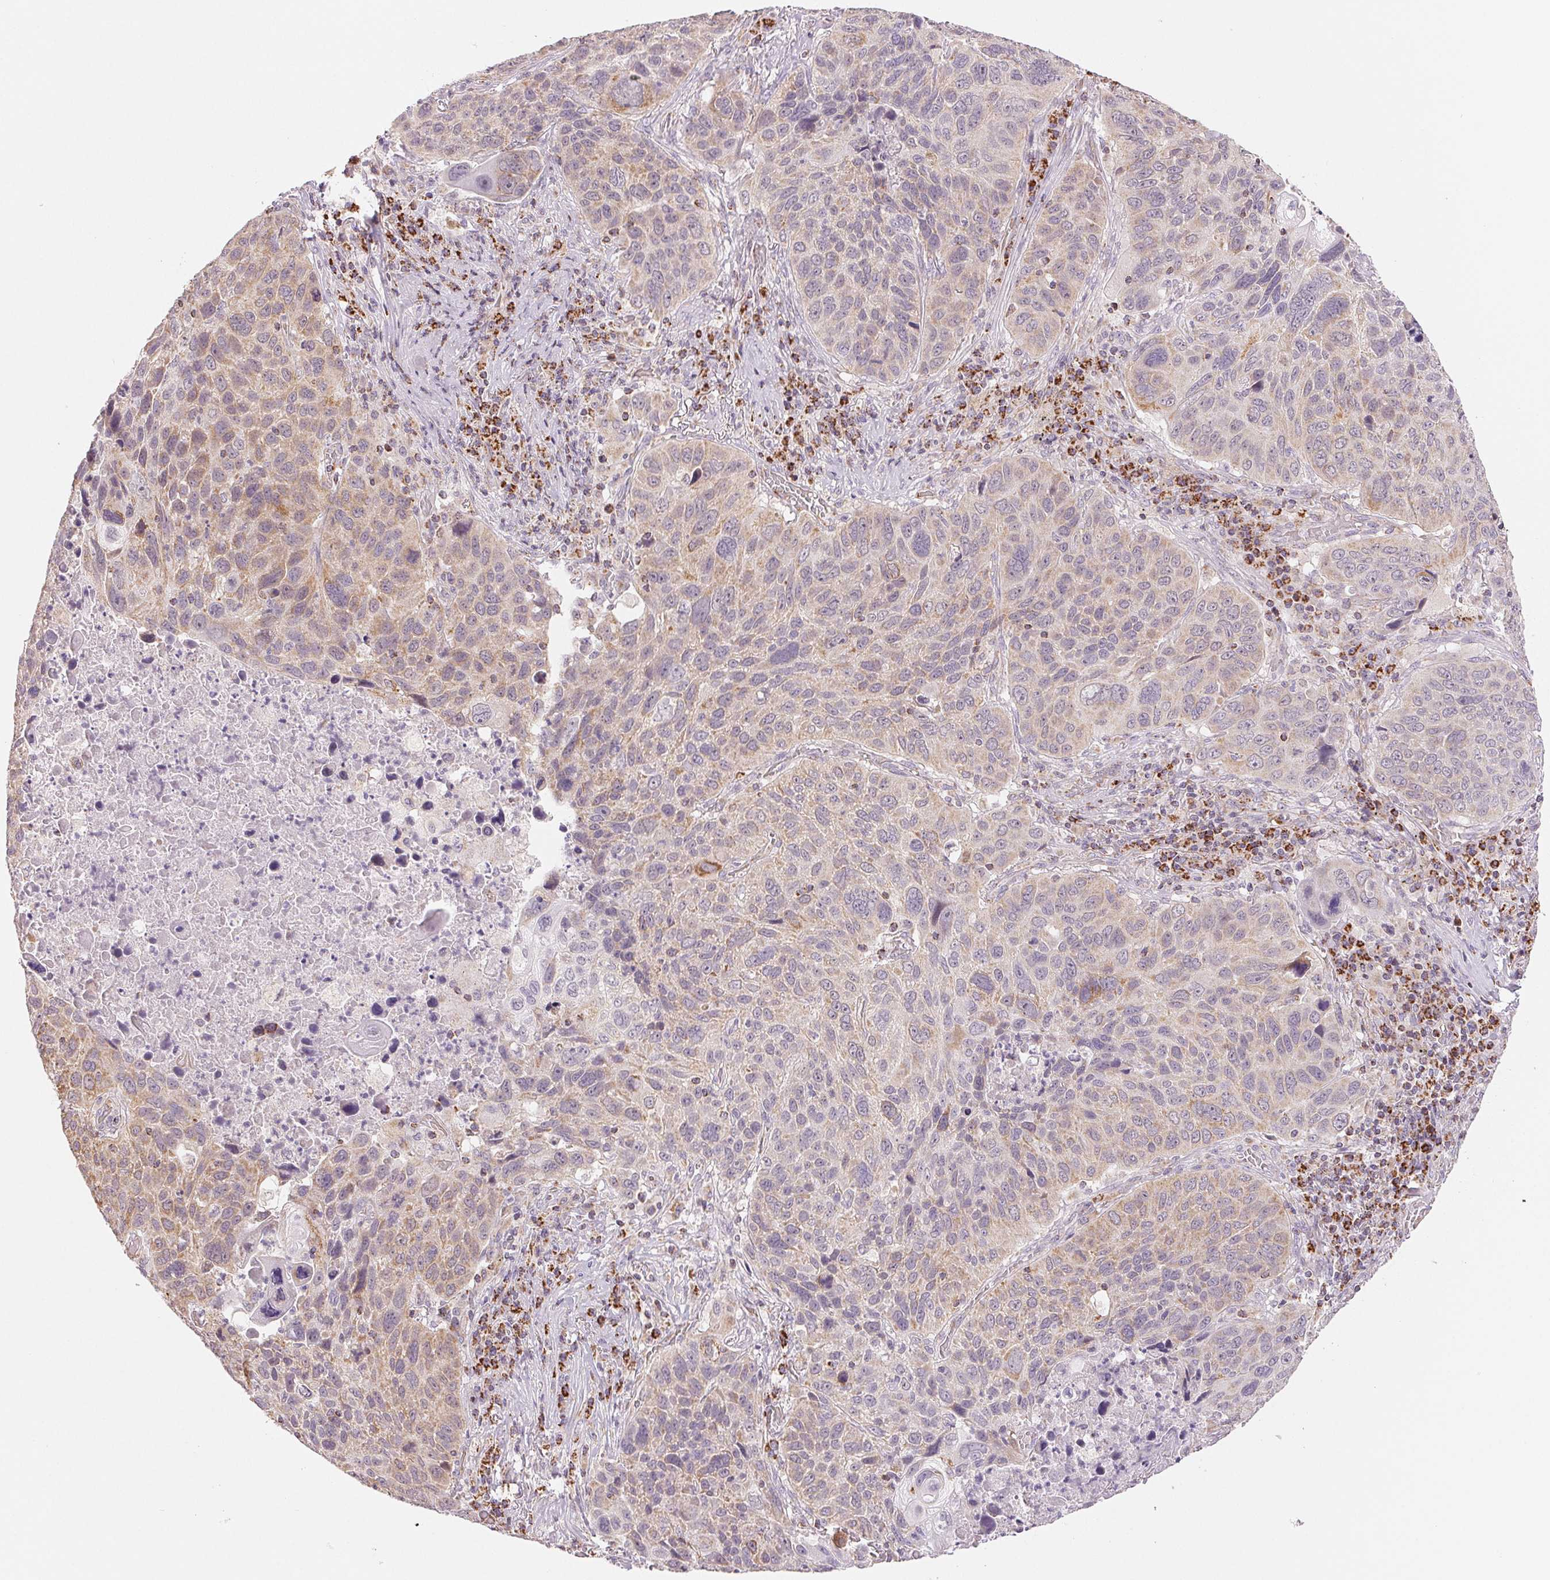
{"staining": {"intensity": "moderate", "quantity": "<25%", "location": "cytoplasmic/membranous"}, "tissue": "lung cancer", "cell_type": "Tumor cells", "image_type": "cancer", "snomed": [{"axis": "morphology", "description": "Squamous cell carcinoma, NOS"}, {"axis": "topography", "description": "Lung"}], "caption": "Lung cancer stained for a protein demonstrates moderate cytoplasmic/membranous positivity in tumor cells.", "gene": "HINT2", "patient": {"sex": "male", "age": 68}}